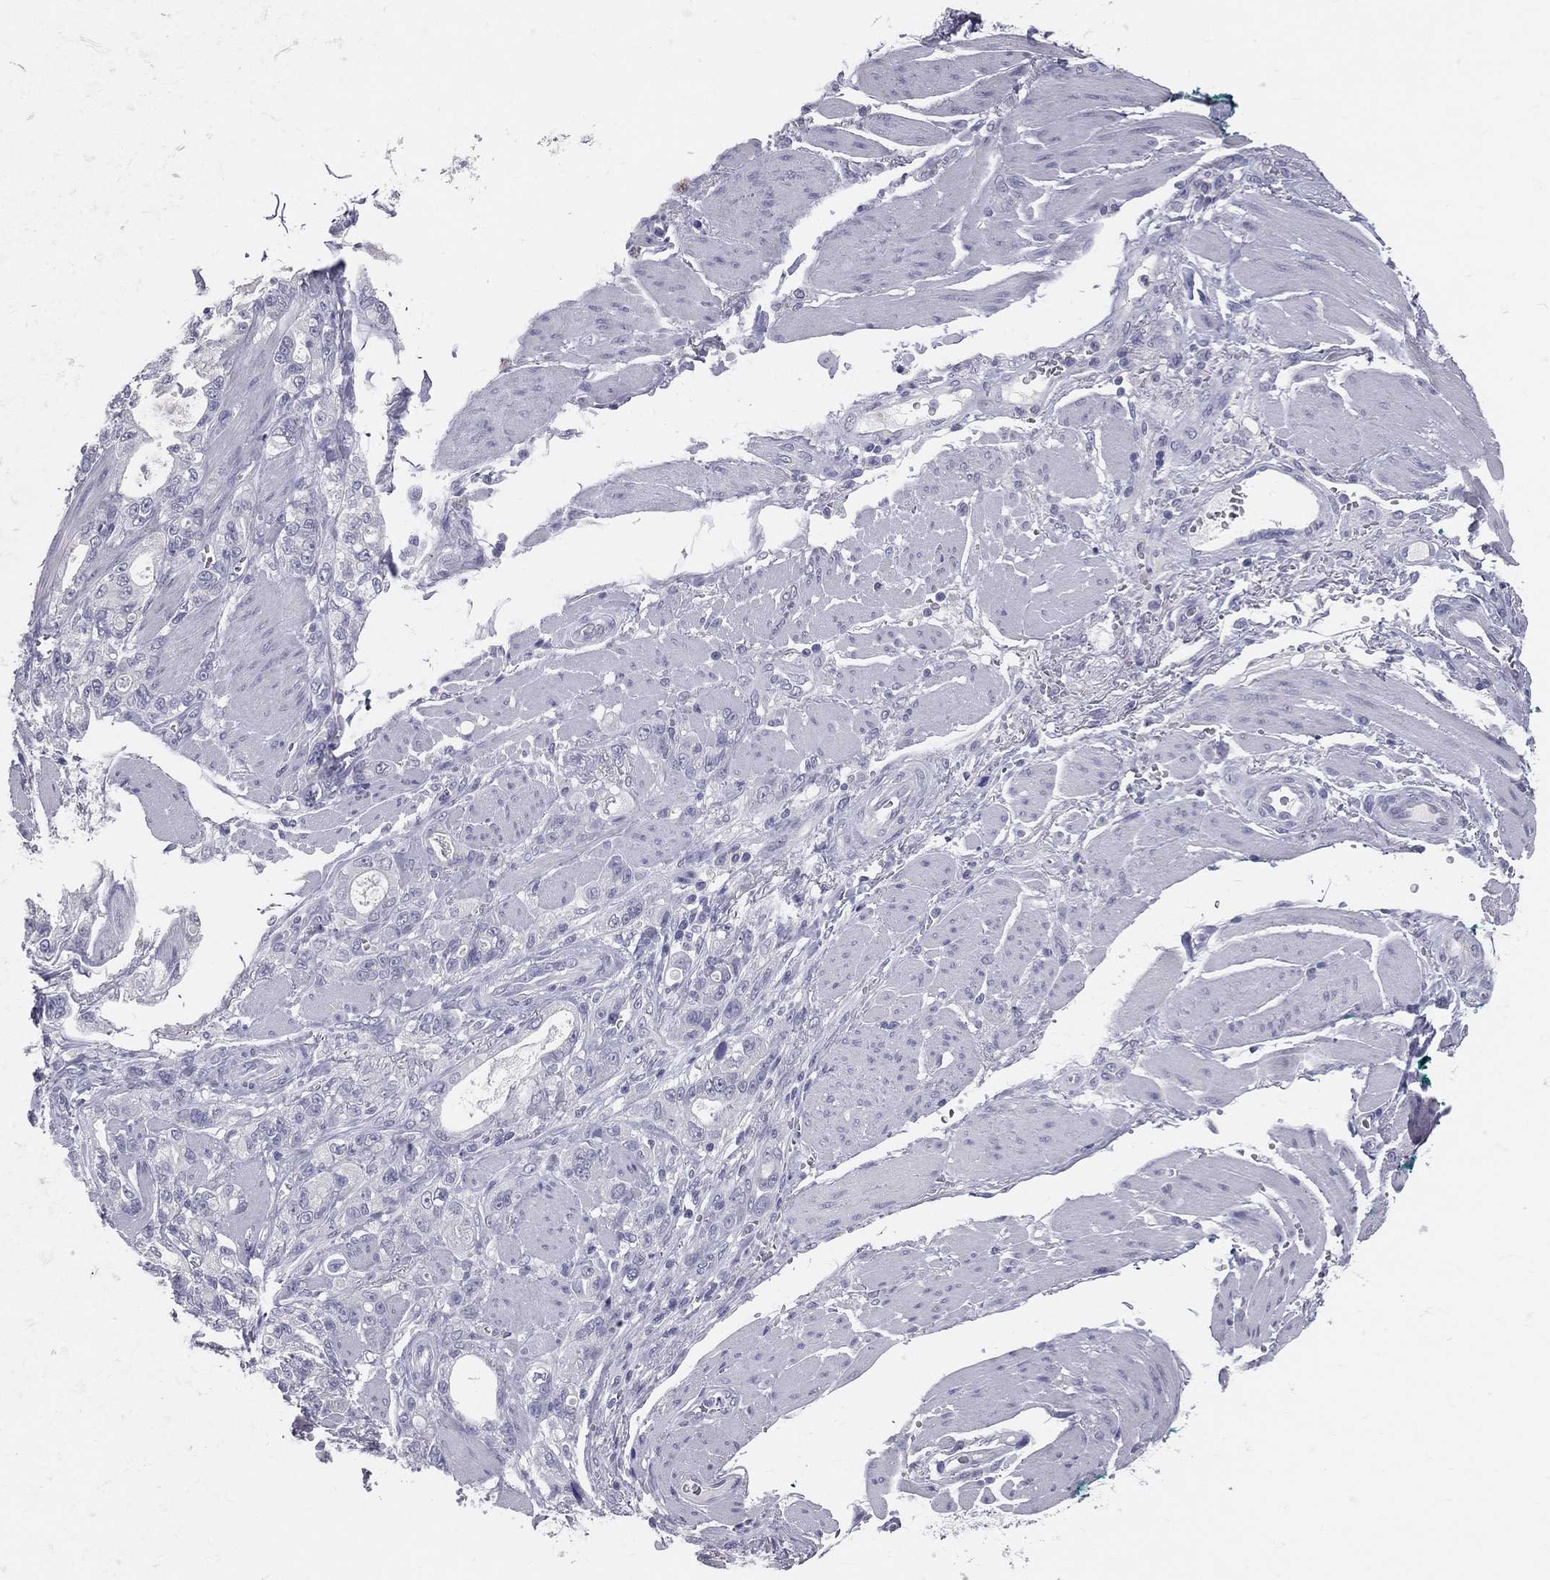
{"staining": {"intensity": "negative", "quantity": "none", "location": "none"}, "tissue": "stomach cancer", "cell_type": "Tumor cells", "image_type": "cancer", "snomed": [{"axis": "morphology", "description": "Adenocarcinoma, NOS"}, {"axis": "topography", "description": "Stomach"}], "caption": "A micrograph of stomach cancer (adenocarcinoma) stained for a protein reveals no brown staining in tumor cells.", "gene": "TFPI2", "patient": {"sex": "male", "age": 63}}